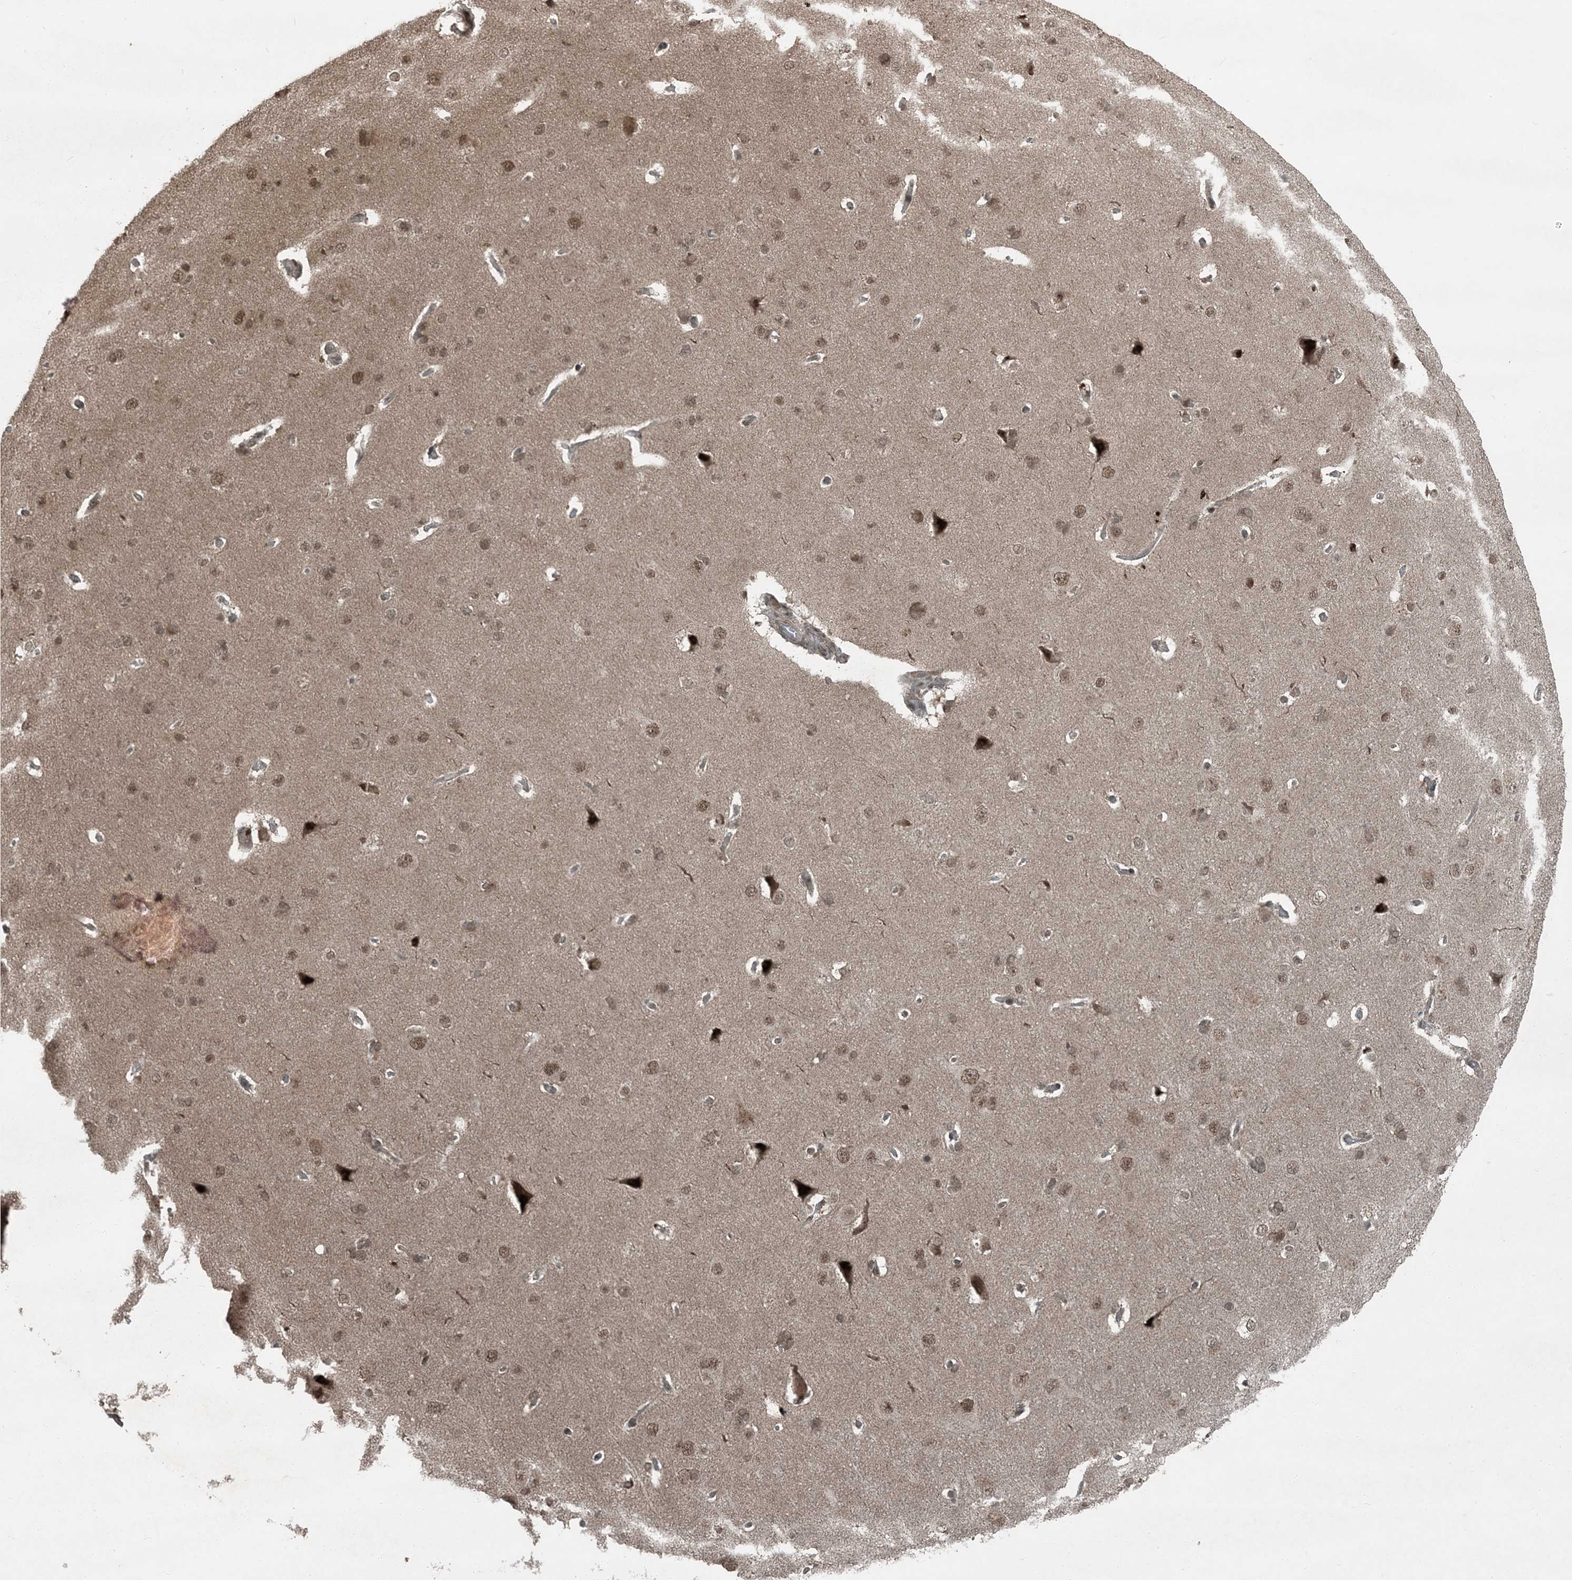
{"staining": {"intensity": "moderate", "quantity": ">75%", "location": "cytoplasmic/membranous,nuclear"}, "tissue": "cerebral cortex", "cell_type": "Endothelial cells", "image_type": "normal", "snomed": [{"axis": "morphology", "description": "Normal tissue, NOS"}, {"axis": "topography", "description": "Cerebral cortex"}], "caption": "A medium amount of moderate cytoplasmic/membranous,nuclear positivity is seen in about >75% of endothelial cells in unremarkable cerebral cortex.", "gene": "TRAPPC12", "patient": {"sex": "male", "age": 62}}